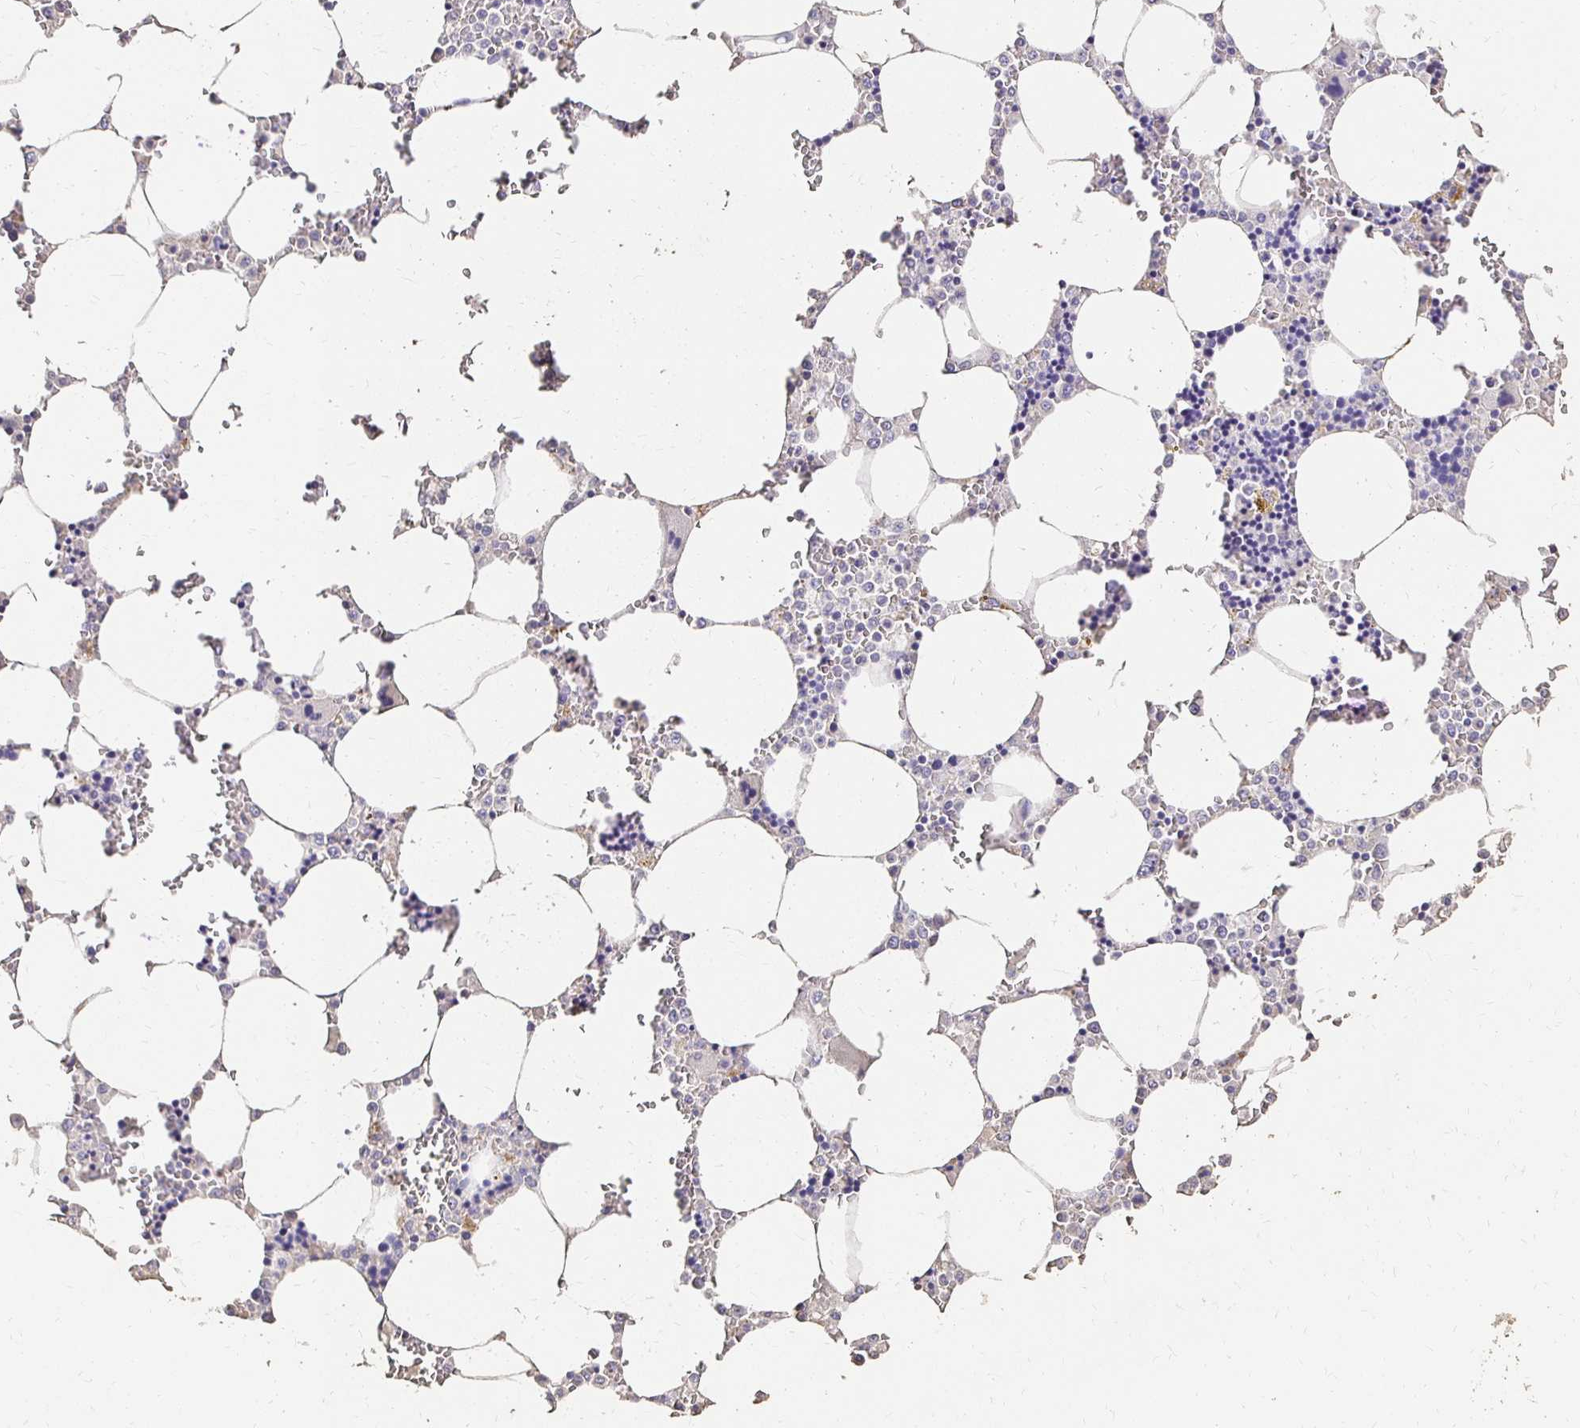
{"staining": {"intensity": "negative", "quantity": "none", "location": "none"}, "tissue": "bone marrow", "cell_type": "Hematopoietic cells", "image_type": "normal", "snomed": [{"axis": "morphology", "description": "Normal tissue, NOS"}, {"axis": "topography", "description": "Bone marrow"}], "caption": "The histopathology image exhibits no staining of hematopoietic cells in normal bone marrow. The staining is performed using DAB (3,3'-diaminobenzidine) brown chromogen with nuclei counter-stained in using hematoxylin.", "gene": "UGT1A6", "patient": {"sex": "male", "age": 64}}